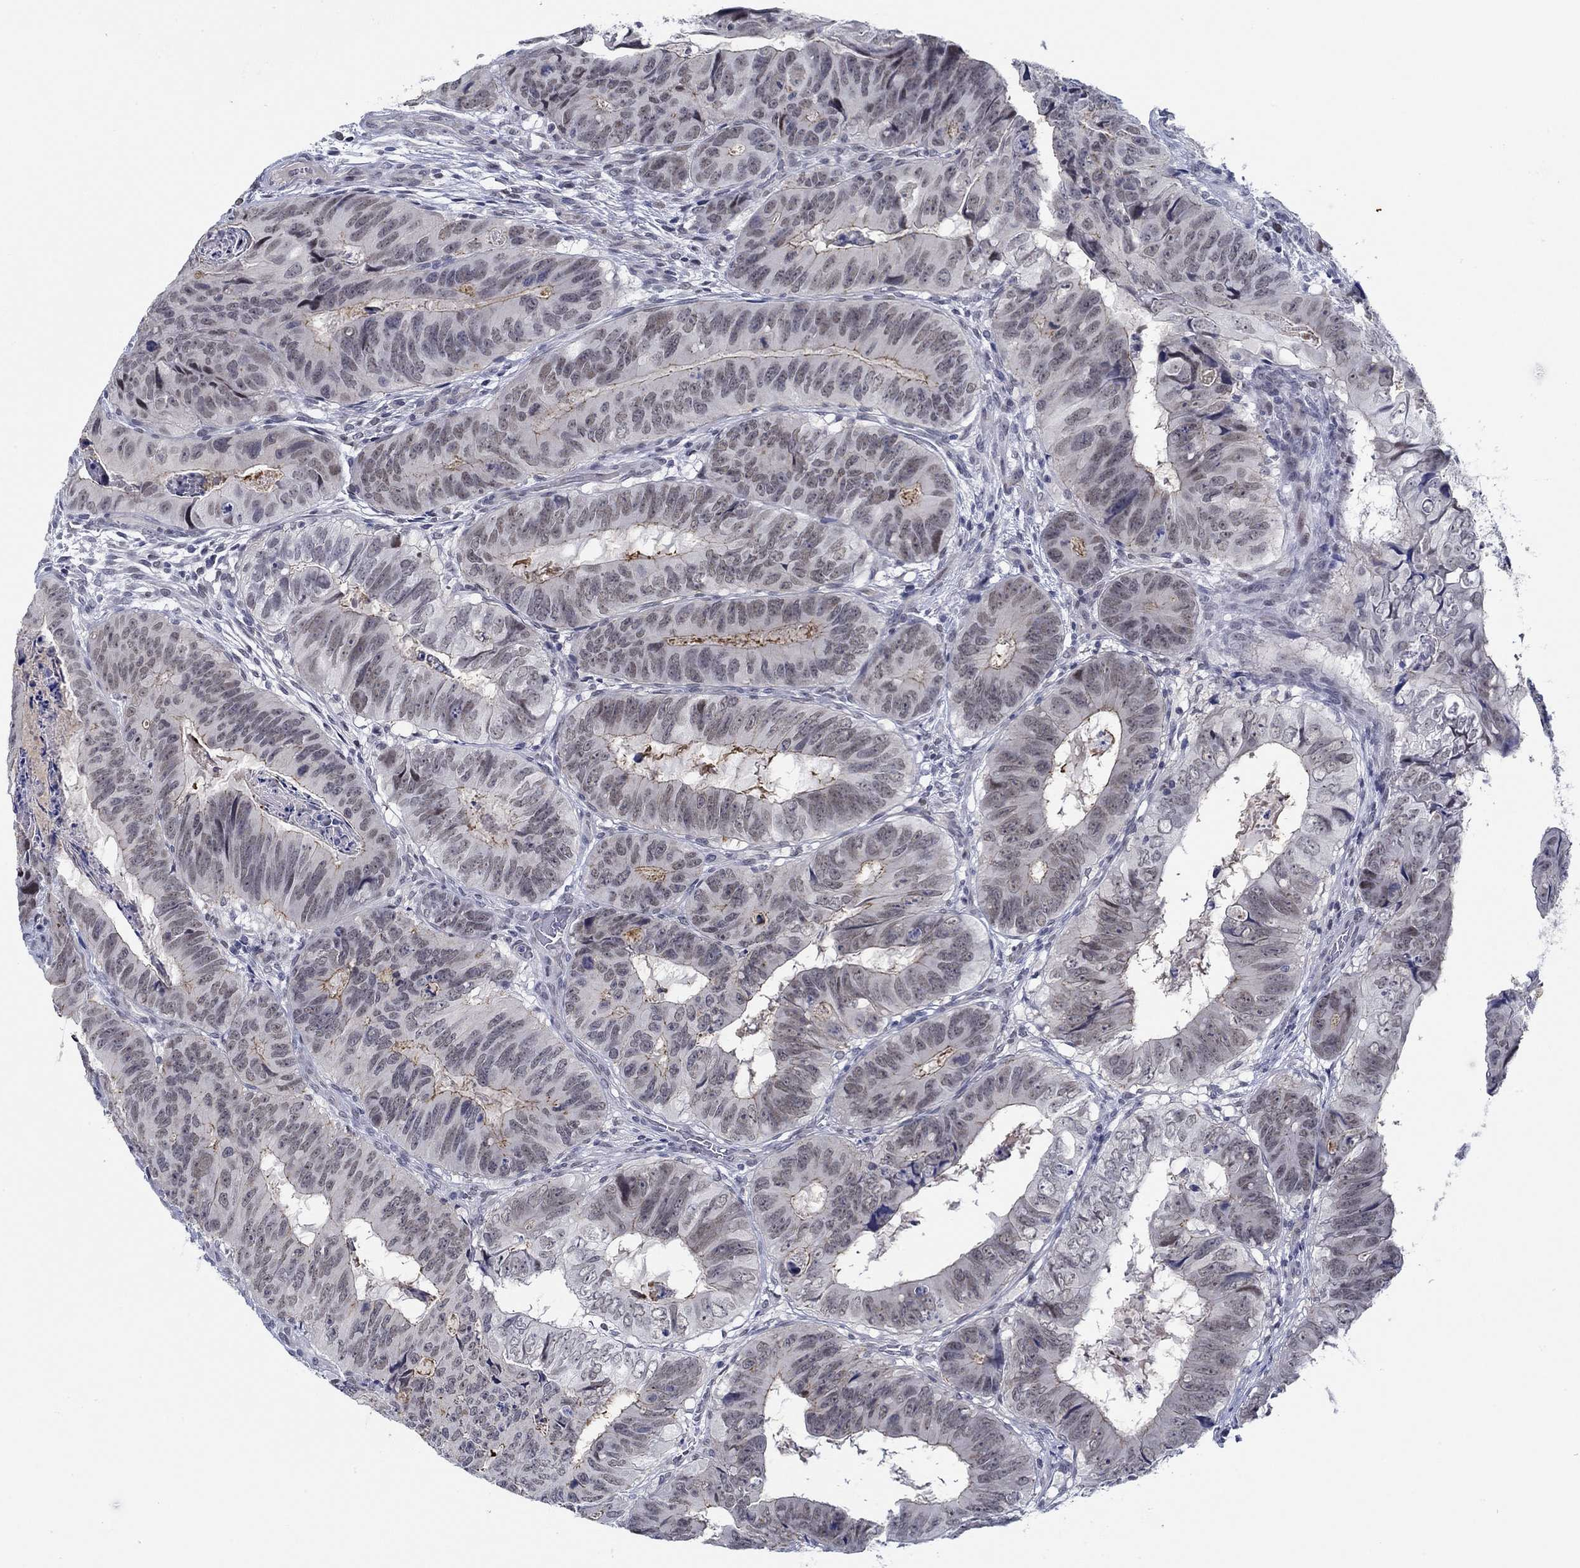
{"staining": {"intensity": "moderate", "quantity": "<25%", "location": "cytoplasmic/membranous"}, "tissue": "colorectal cancer", "cell_type": "Tumor cells", "image_type": "cancer", "snomed": [{"axis": "morphology", "description": "Adenocarcinoma, NOS"}, {"axis": "topography", "description": "Colon"}], "caption": "Colorectal adenocarcinoma stained for a protein exhibits moderate cytoplasmic/membranous positivity in tumor cells.", "gene": "SLC34A1", "patient": {"sex": "male", "age": 79}}